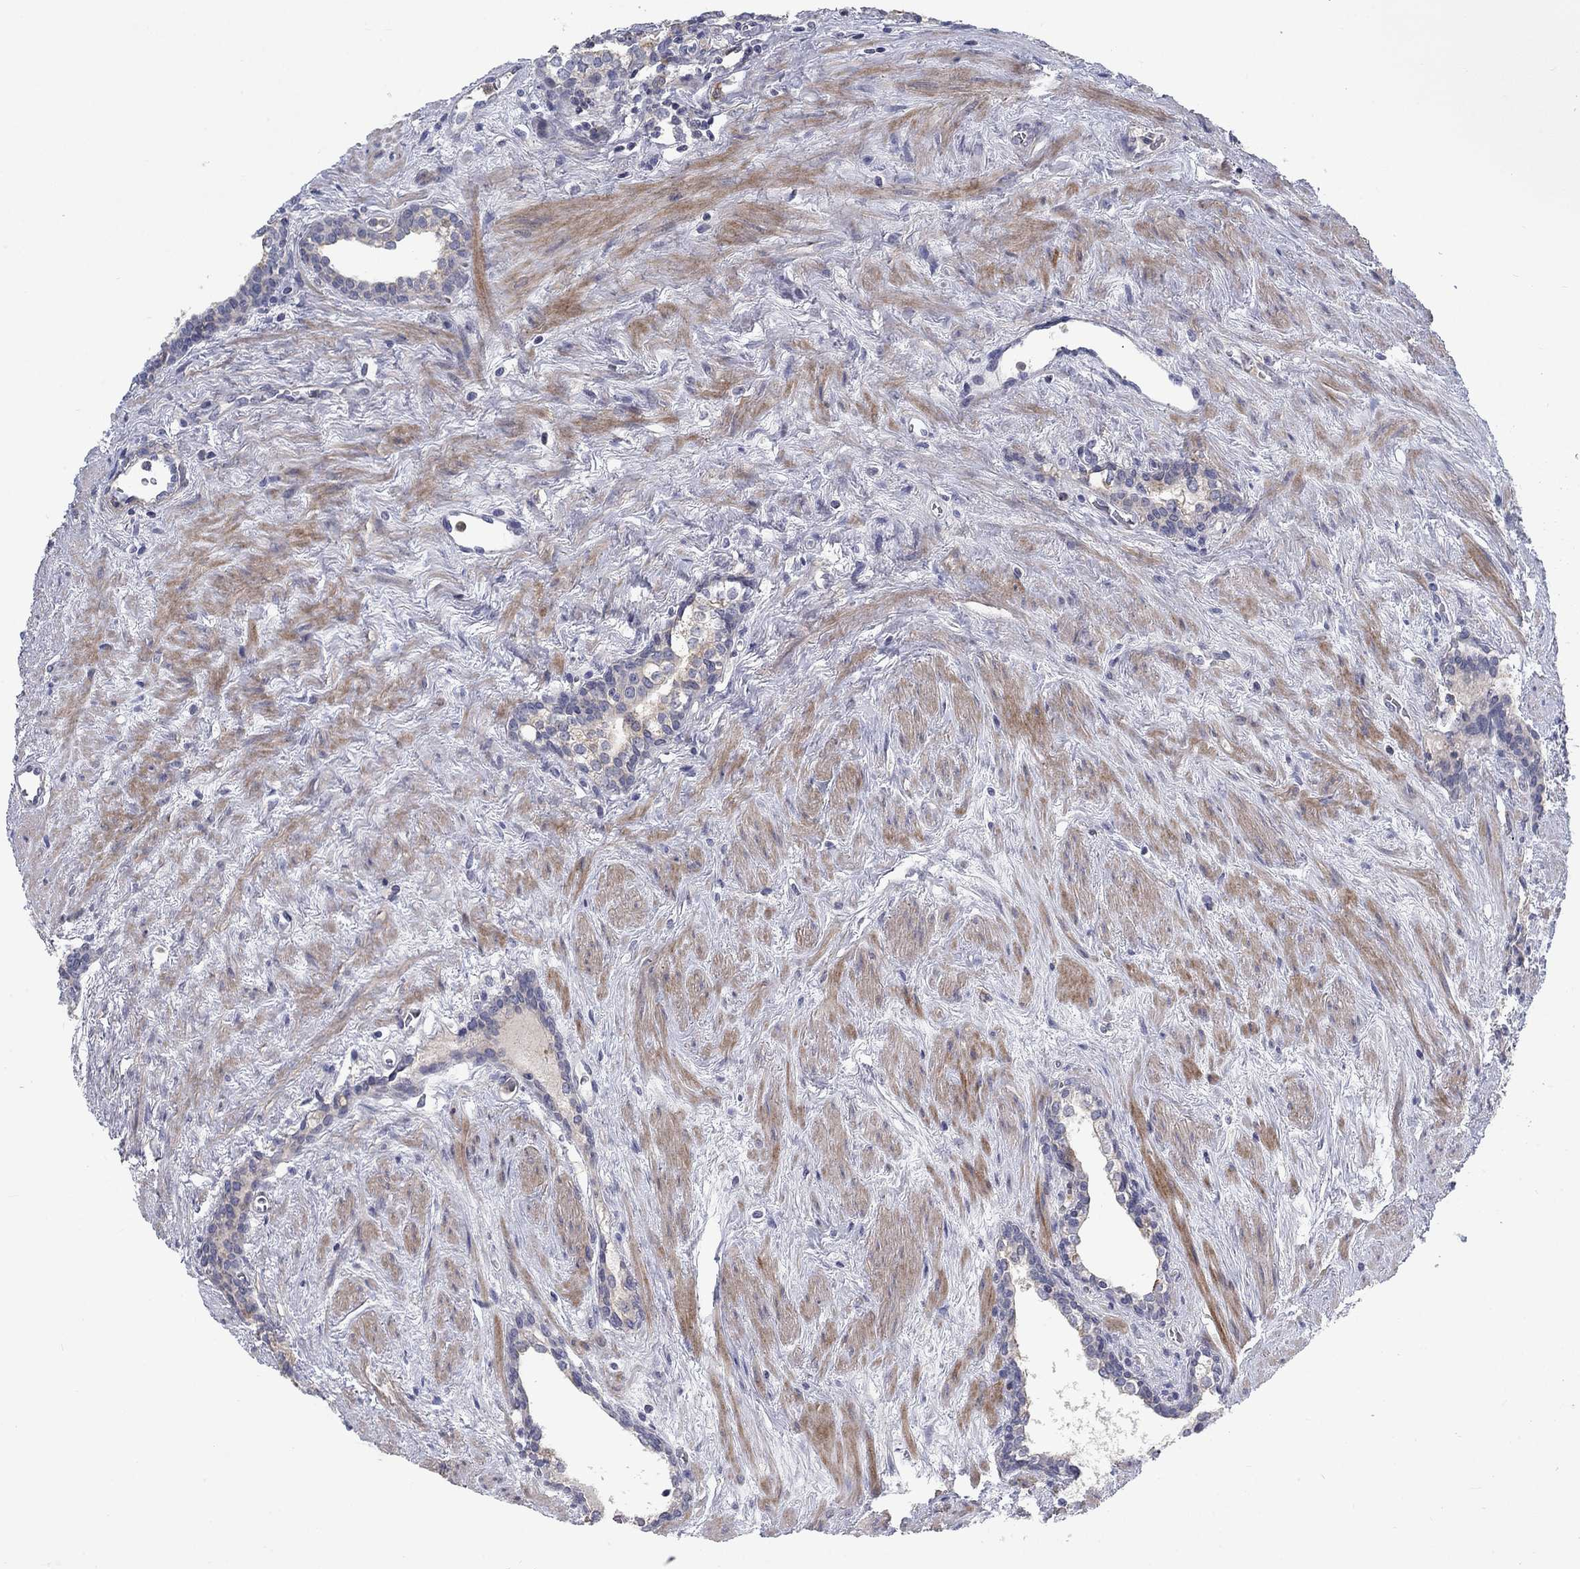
{"staining": {"intensity": "negative", "quantity": "none", "location": "none"}, "tissue": "prostate cancer", "cell_type": "Tumor cells", "image_type": "cancer", "snomed": [{"axis": "morphology", "description": "Adenocarcinoma, NOS"}, {"axis": "morphology", "description": "Adenocarcinoma, High grade"}, {"axis": "topography", "description": "Prostate"}], "caption": "Protein analysis of prostate cancer displays no significant positivity in tumor cells. Brightfield microscopy of immunohistochemistry (IHC) stained with DAB (3,3'-diaminobenzidine) (brown) and hematoxylin (blue), captured at high magnification.", "gene": "KIF15", "patient": {"sex": "male", "age": 61}}